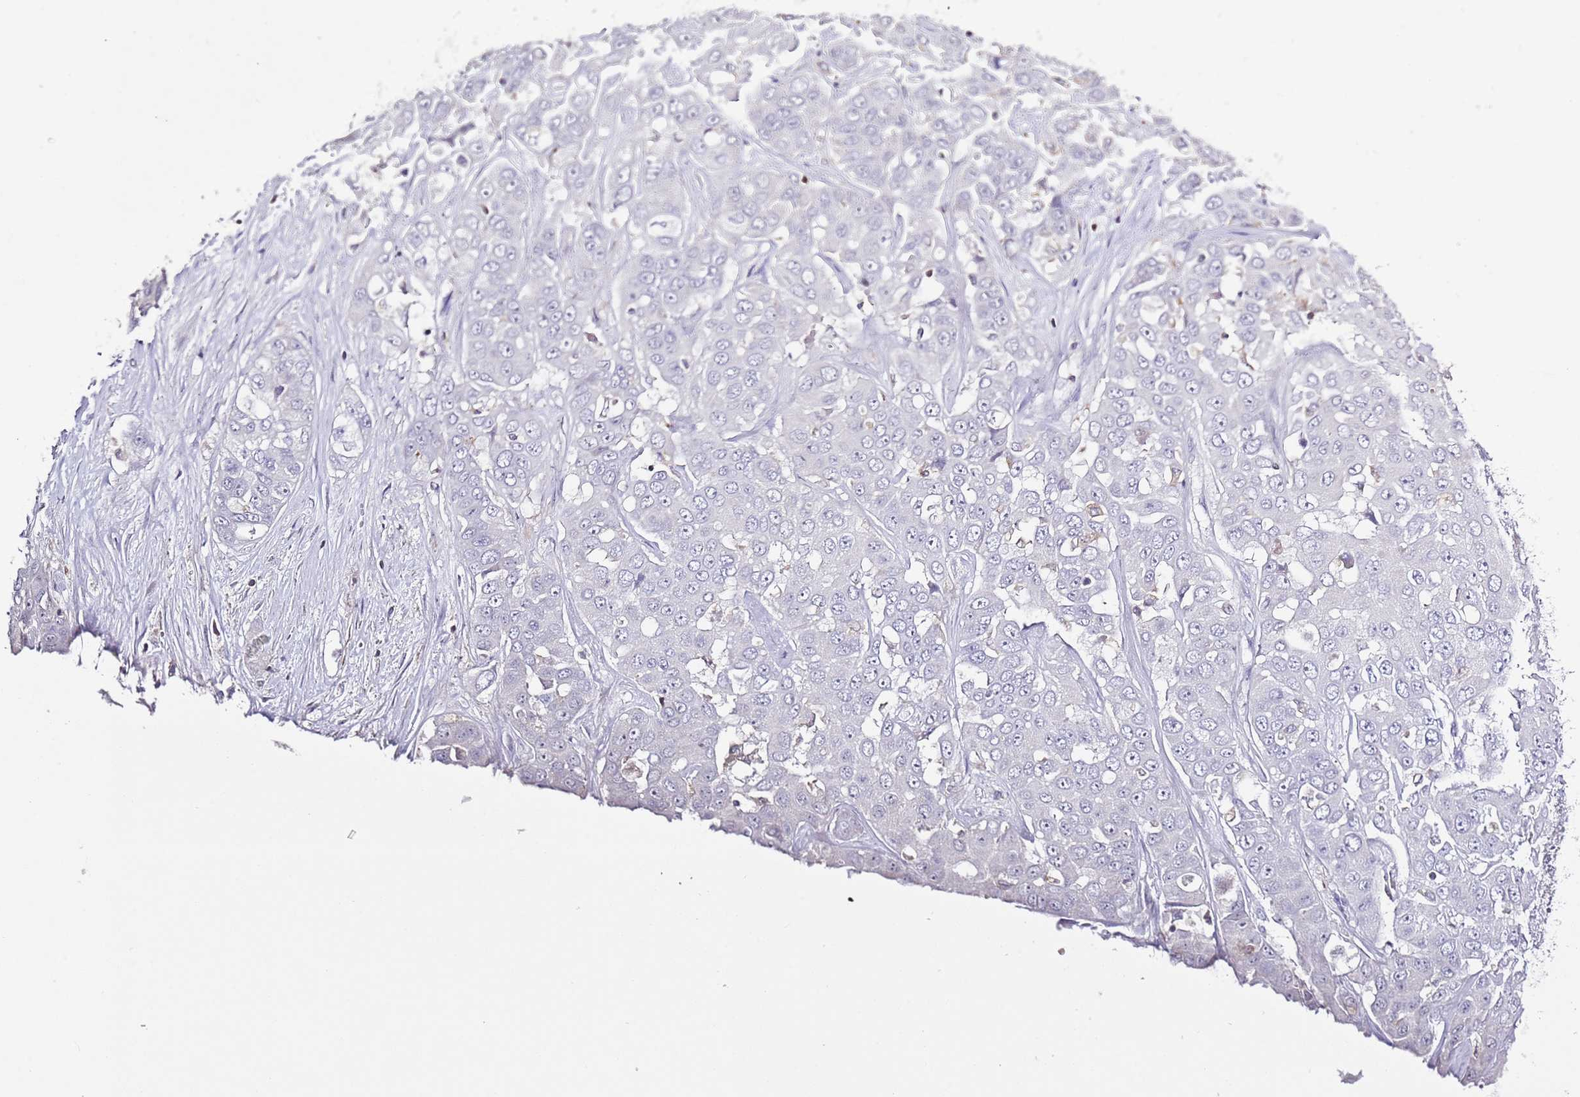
{"staining": {"intensity": "negative", "quantity": "none", "location": "none"}, "tissue": "liver cancer", "cell_type": "Tumor cells", "image_type": "cancer", "snomed": [{"axis": "morphology", "description": "Cholangiocarcinoma"}, {"axis": "topography", "description": "Liver"}], "caption": "Tumor cells show no significant protein expression in liver cancer (cholangiocarcinoma).", "gene": "LPXN", "patient": {"sex": "female", "age": 52}}